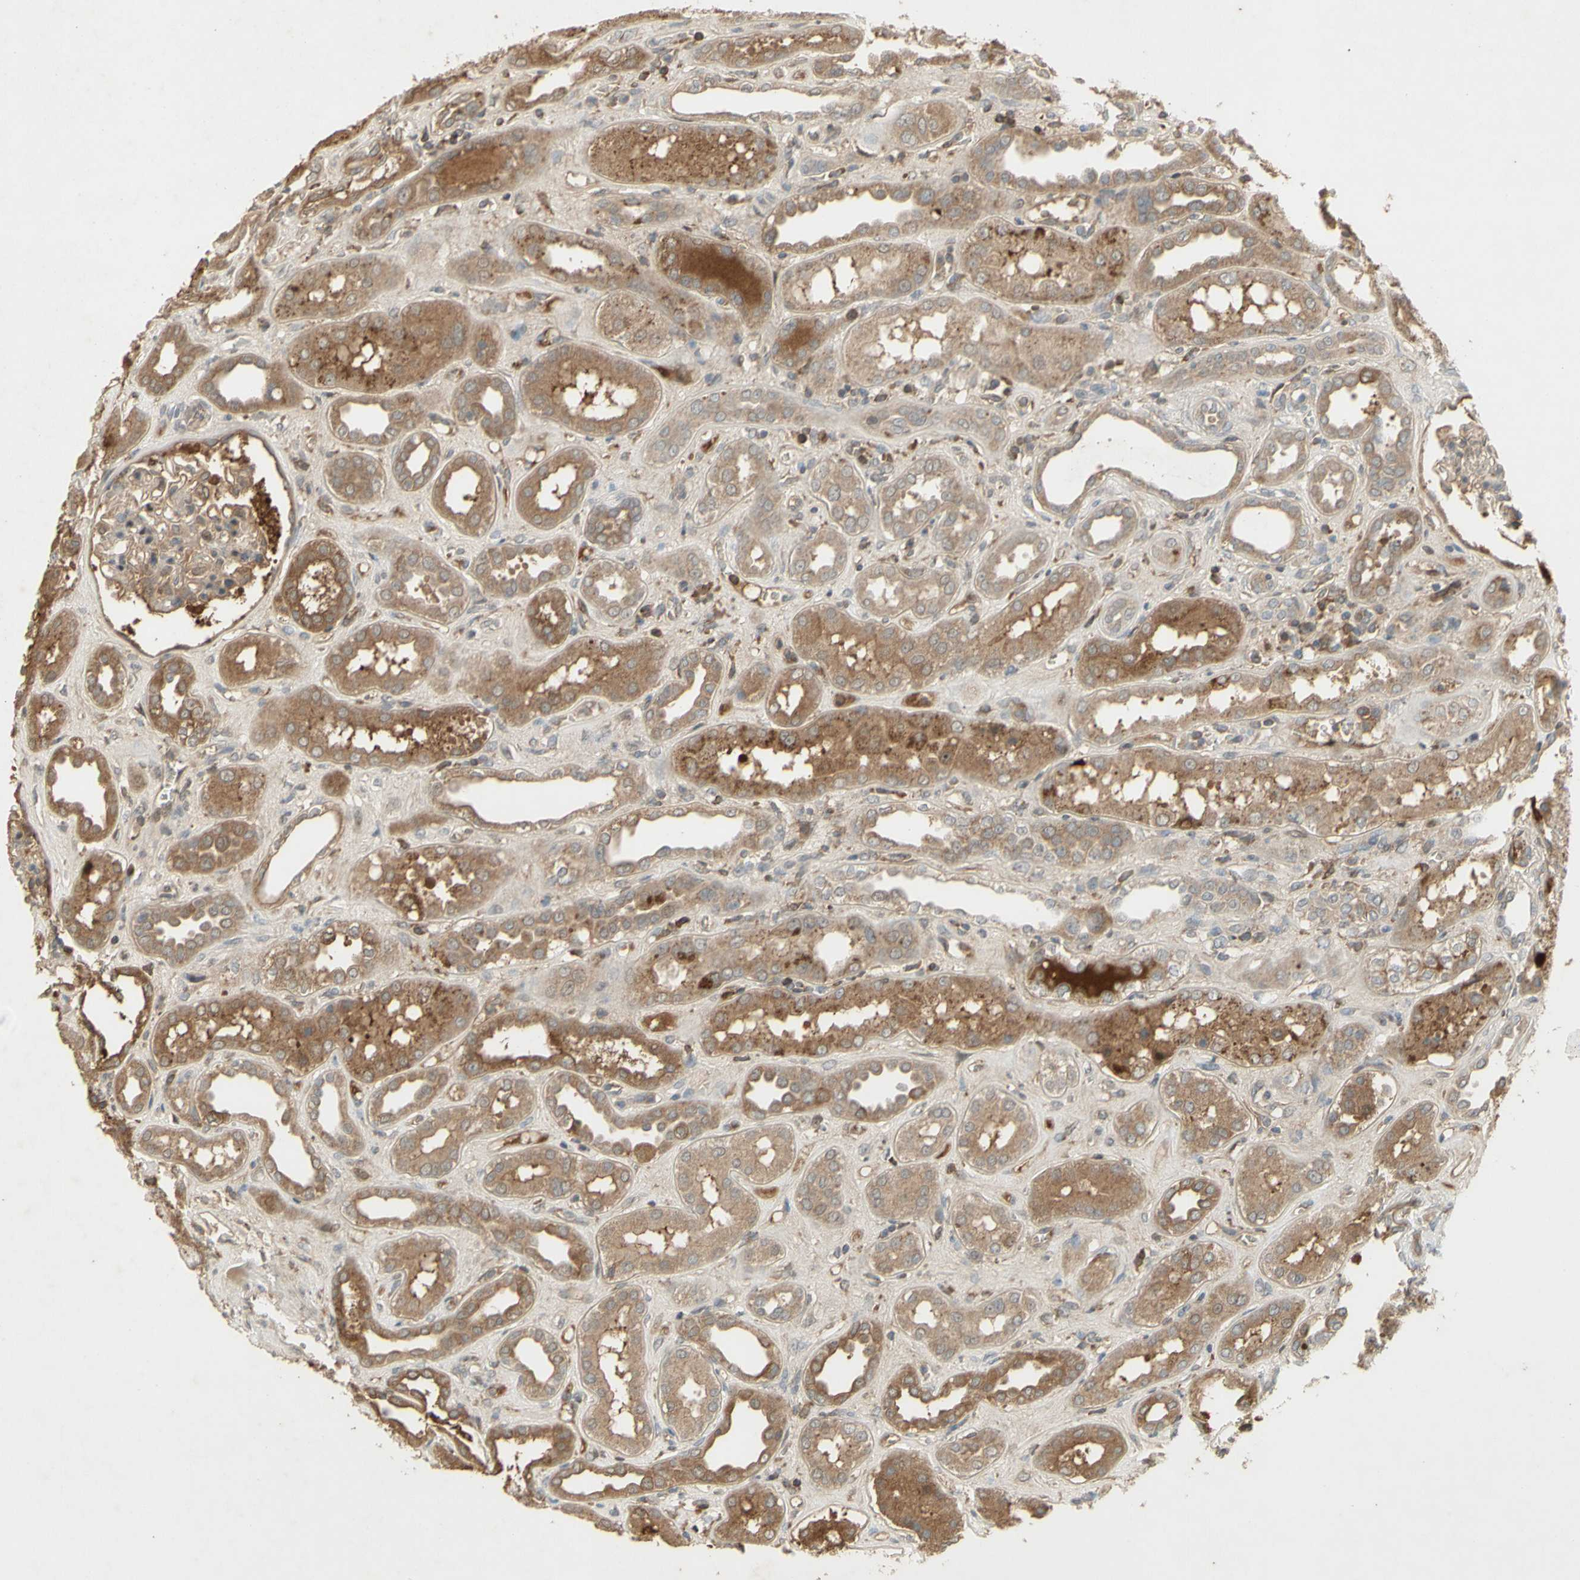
{"staining": {"intensity": "weak", "quantity": "<25%", "location": "cytoplasmic/membranous"}, "tissue": "kidney", "cell_type": "Cells in glomeruli", "image_type": "normal", "snomed": [{"axis": "morphology", "description": "Normal tissue, NOS"}, {"axis": "topography", "description": "Kidney"}], "caption": "This is a photomicrograph of IHC staining of unremarkable kidney, which shows no expression in cells in glomeruli.", "gene": "NRG4", "patient": {"sex": "male", "age": 59}}